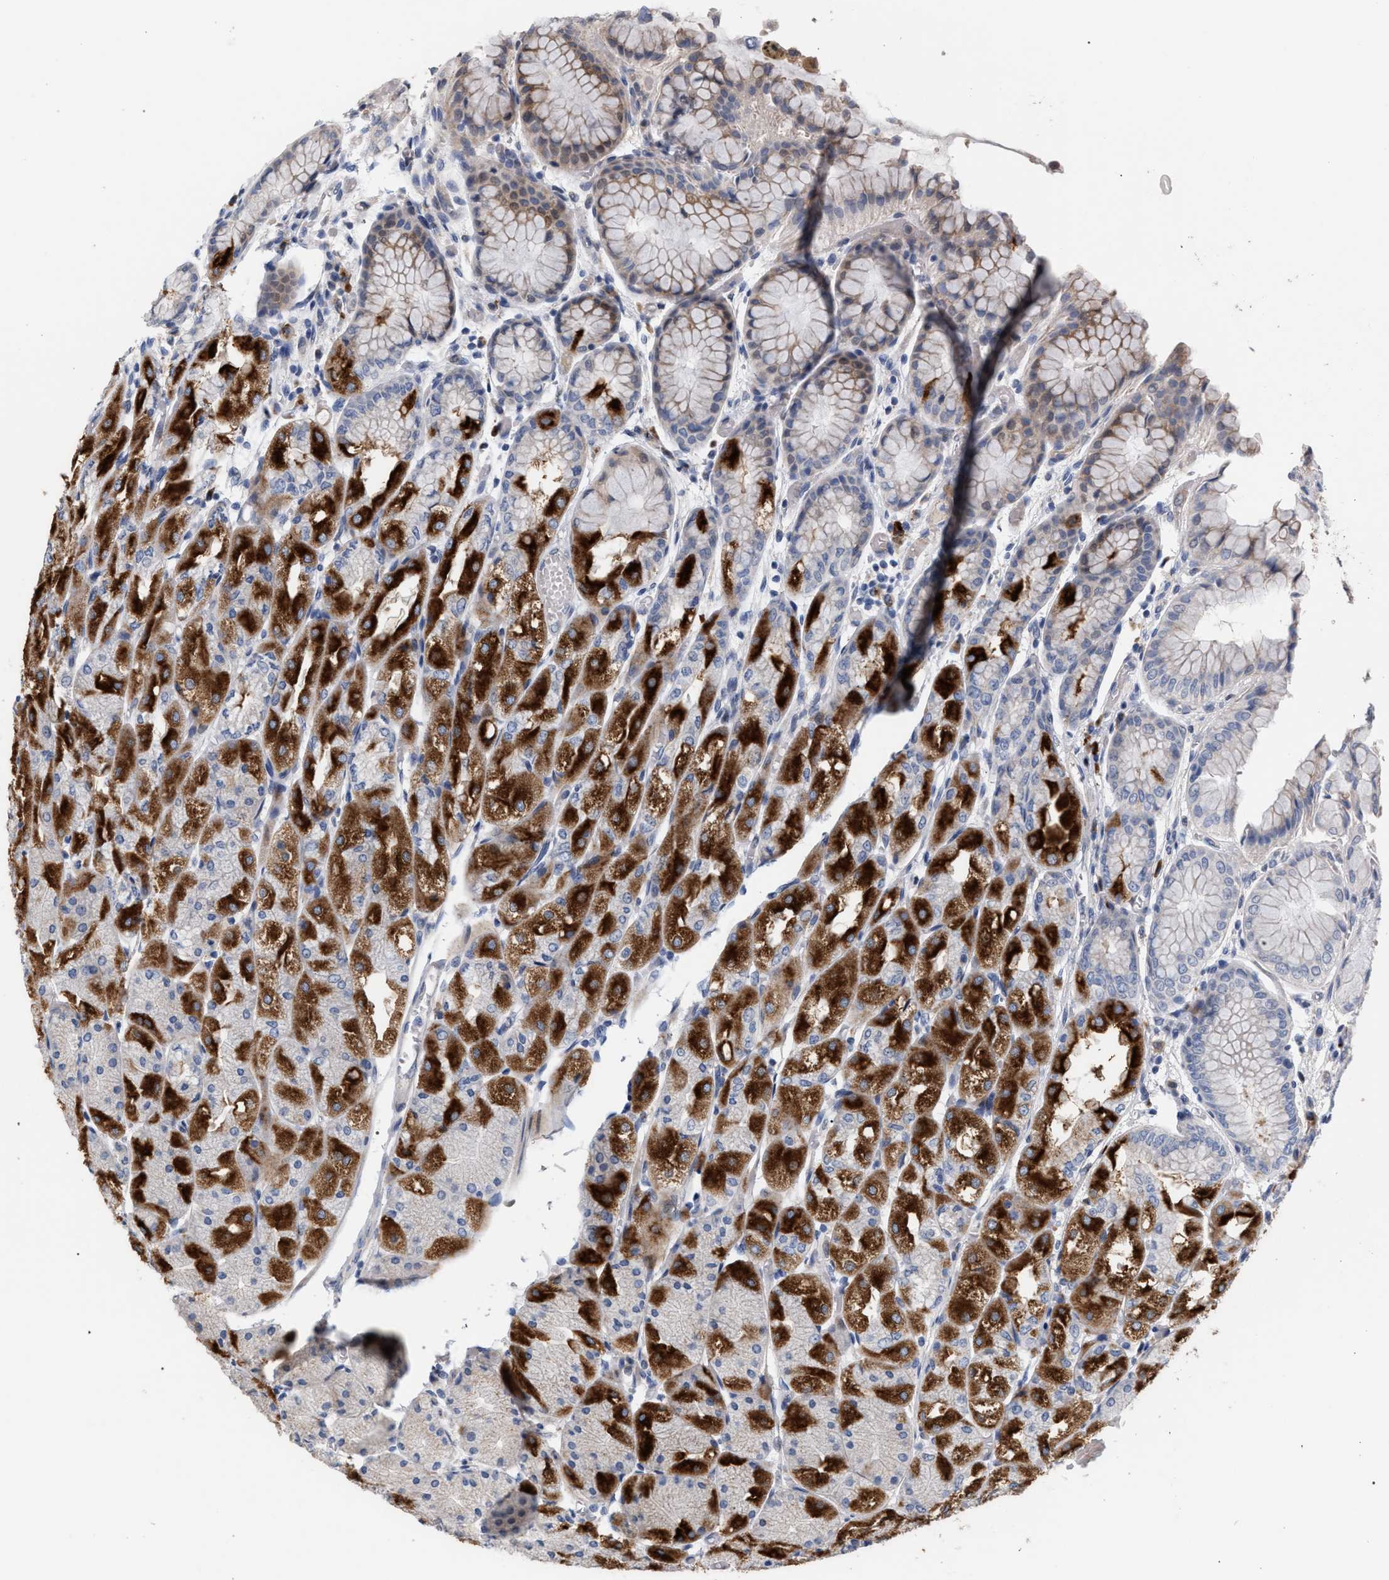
{"staining": {"intensity": "strong", "quantity": "25%-75%", "location": "cytoplasmic/membranous"}, "tissue": "stomach", "cell_type": "Glandular cells", "image_type": "normal", "snomed": [{"axis": "morphology", "description": "Normal tissue, NOS"}, {"axis": "topography", "description": "Stomach, upper"}], "caption": "Glandular cells exhibit strong cytoplasmic/membranous expression in about 25%-75% of cells in unremarkable stomach. Nuclei are stained in blue.", "gene": "RNF135", "patient": {"sex": "male", "age": 72}}